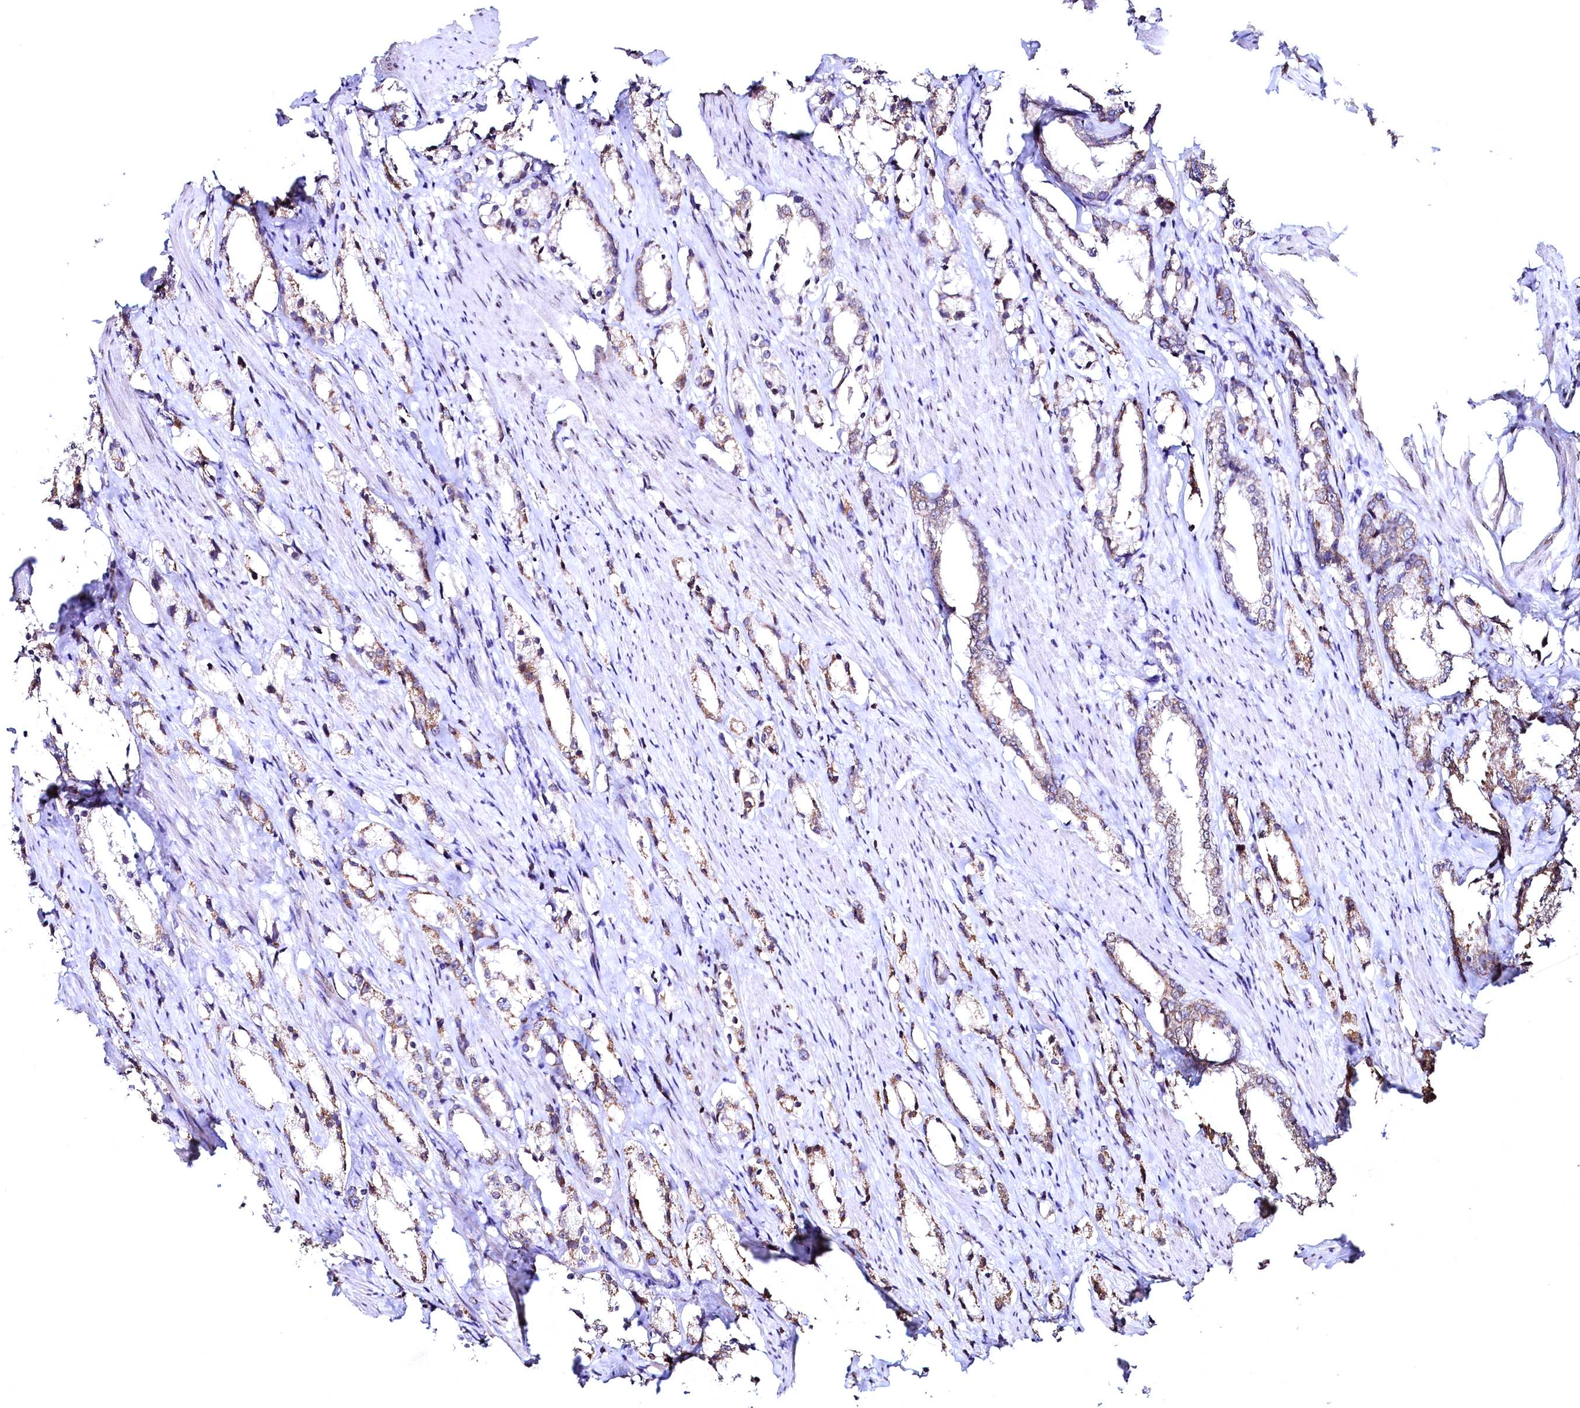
{"staining": {"intensity": "moderate", "quantity": "<25%", "location": "cytoplasmic/membranous"}, "tissue": "prostate cancer", "cell_type": "Tumor cells", "image_type": "cancer", "snomed": [{"axis": "morphology", "description": "Adenocarcinoma, High grade"}, {"axis": "topography", "description": "Prostate"}], "caption": "A photomicrograph showing moderate cytoplasmic/membranous positivity in approximately <25% of tumor cells in prostate adenocarcinoma (high-grade), as visualized by brown immunohistochemical staining.", "gene": "HAND1", "patient": {"sex": "male", "age": 66}}